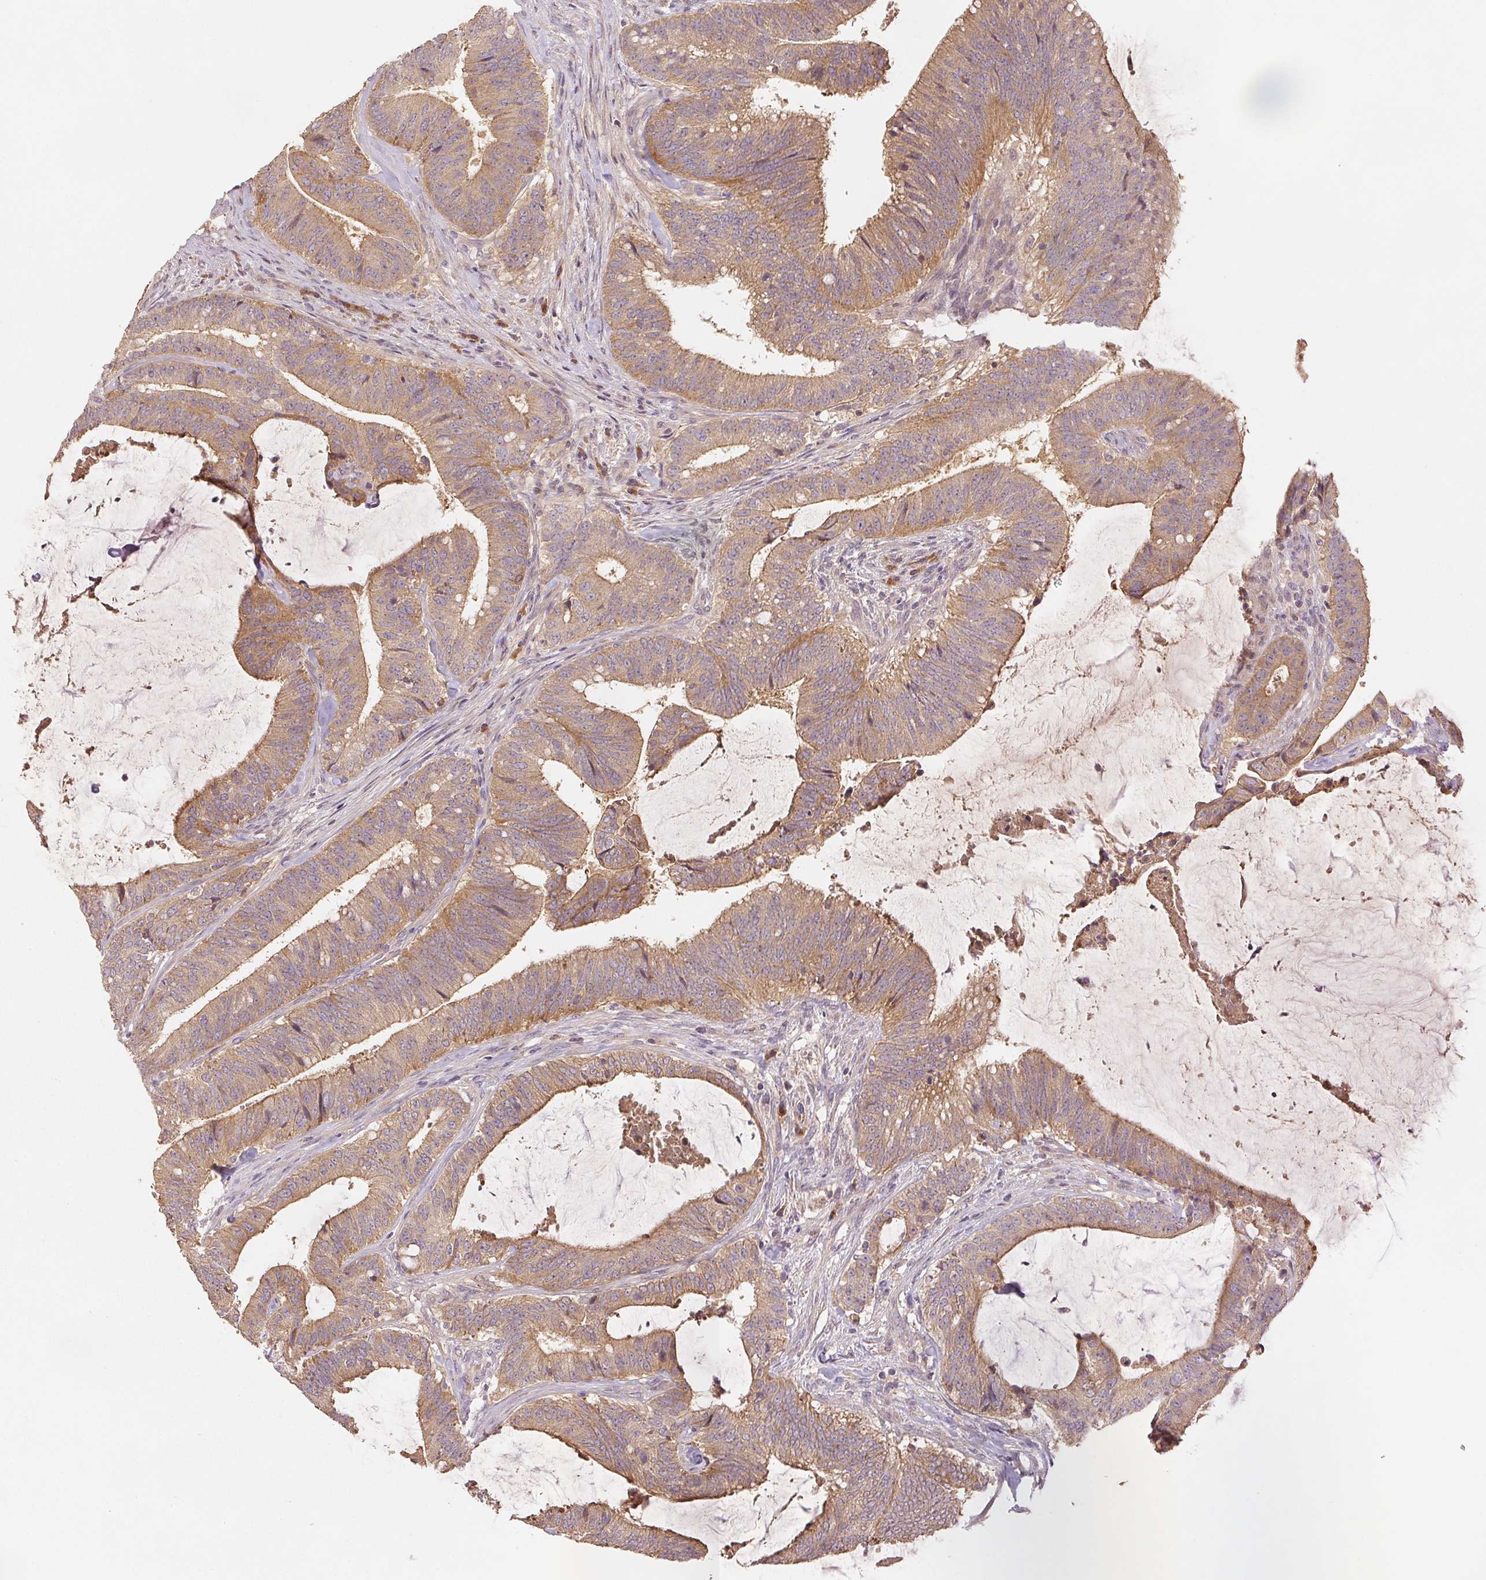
{"staining": {"intensity": "weak", "quantity": ">75%", "location": "cytoplasmic/membranous"}, "tissue": "colorectal cancer", "cell_type": "Tumor cells", "image_type": "cancer", "snomed": [{"axis": "morphology", "description": "Adenocarcinoma, NOS"}, {"axis": "topography", "description": "Colon"}], "caption": "A brown stain labels weak cytoplasmic/membranous staining of a protein in human colorectal cancer tumor cells. Using DAB (brown) and hematoxylin (blue) stains, captured at high magnification using brightfield microscopy.", "gene": "YIF1B", "patient": {"sex": "female", "age": 43}}